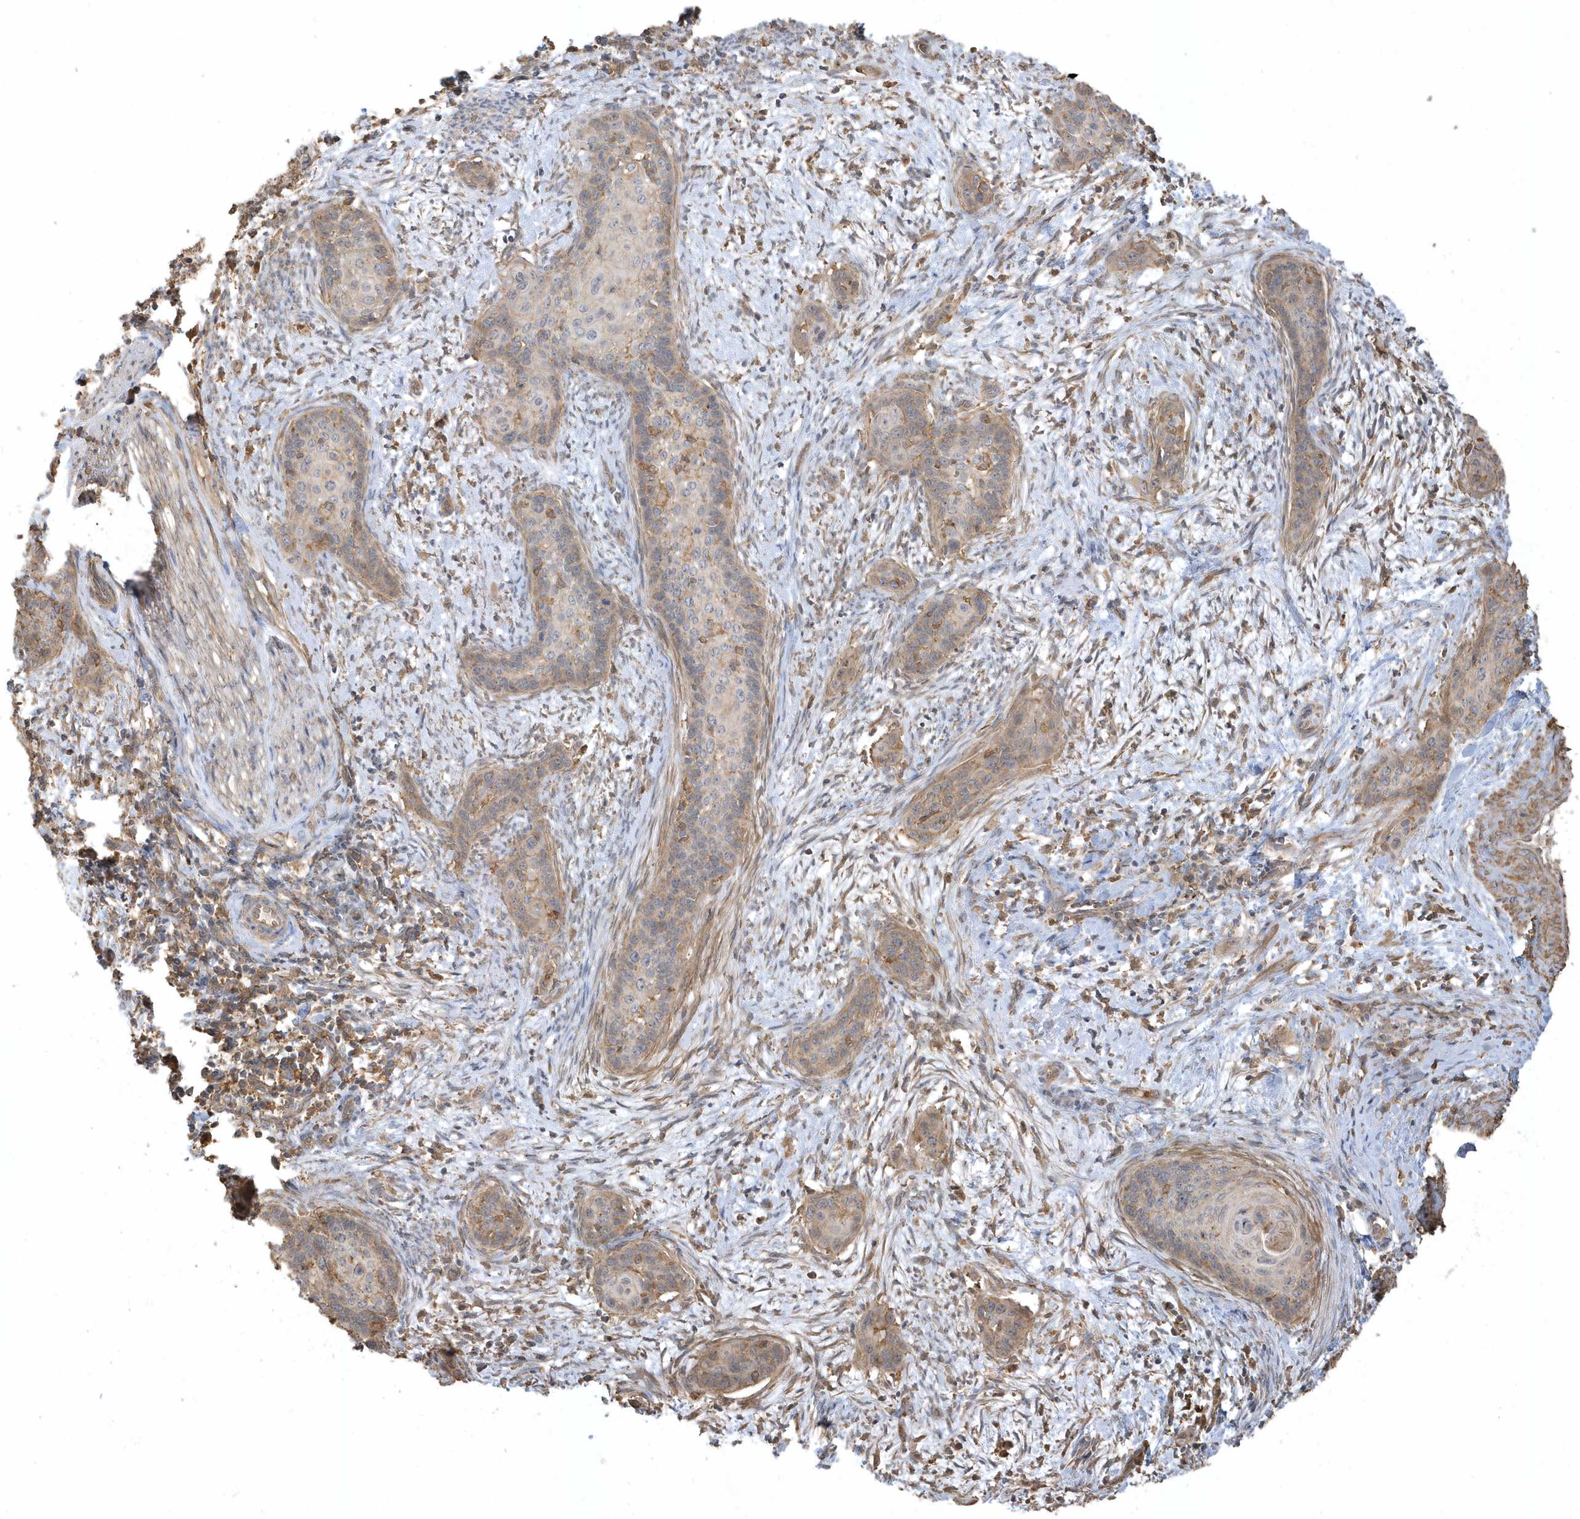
{"staining": {"intensity": "weak", "quantity": "25%-75%", "location": "cytoplasmic/membranous"}, "tissue": "cervical cancer", "cell_type": "Tumor cells", "image_type": "cancer", "snomed": [{"axis": "morphology", "description": "Squamous cell carcinoma, NOS"}, {"axis": "topography", "description": "Cervix"}], "caption": "About 25%-75% of tumor cells in cervical cancer show weak cytoplasmic/membranous protein positivity as visualized by brown immunohistochemical staining.", "gene": "ZBTB8A", "patient": {"sex": "female", "age": 33}}